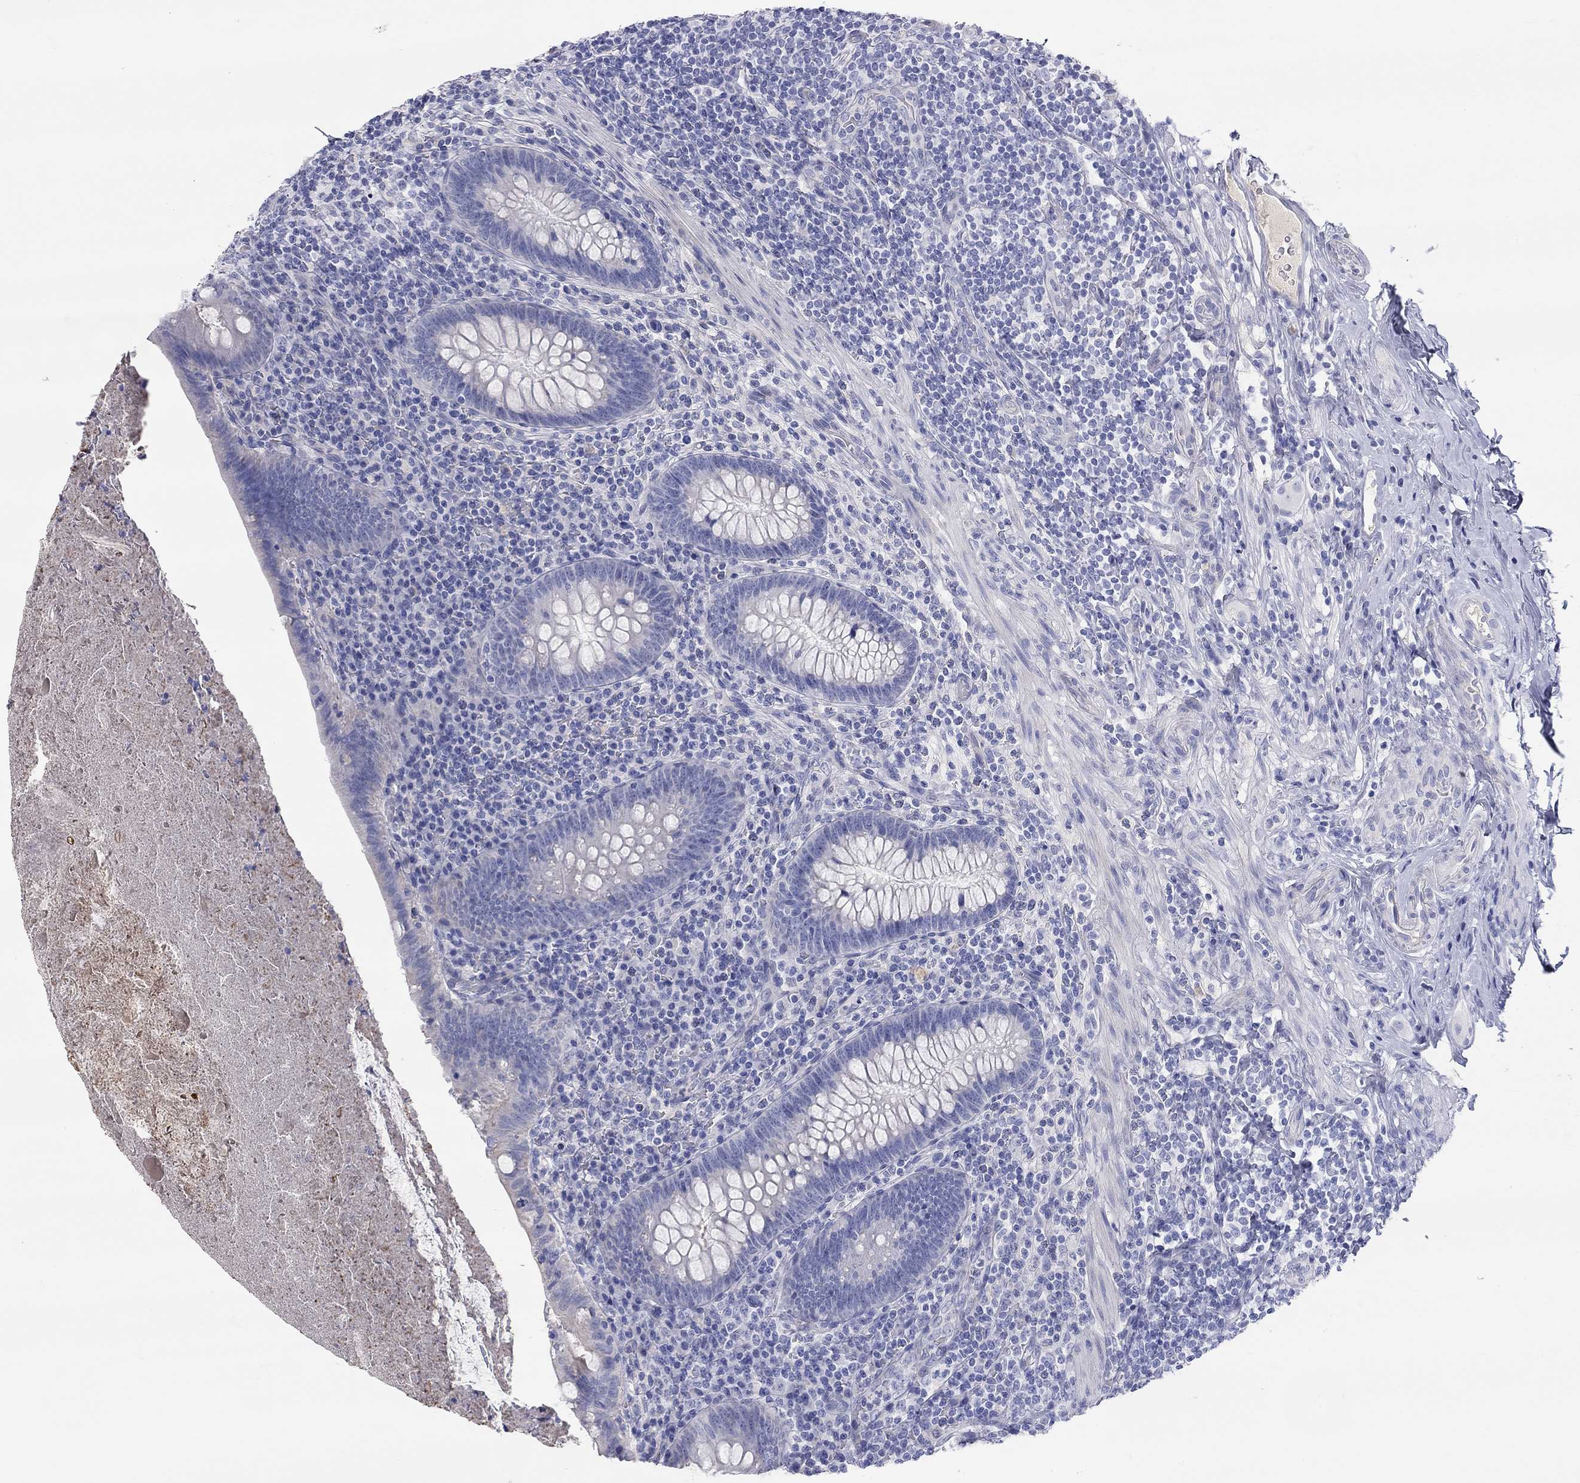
{"staining": {"intensity": "negative", "quantity": "none", "location": "none"}, "tissue": "appendix", "cell_type": "Glandular cells", "image_type": "normal", "snomed": [{"axis": "morphology", "description": "Normal tissue, NOS"}, {"axis": "topography", "description": "Appendix"}], "caption": "An IHC image of normal appendix is shown. There is no staining in glandular cells of appendix. (Brightfield microscopy of DAB immunohistochemistry at high magnification).", "gene": "ST7L", "patient": {"sex": "male", "age": 47}}